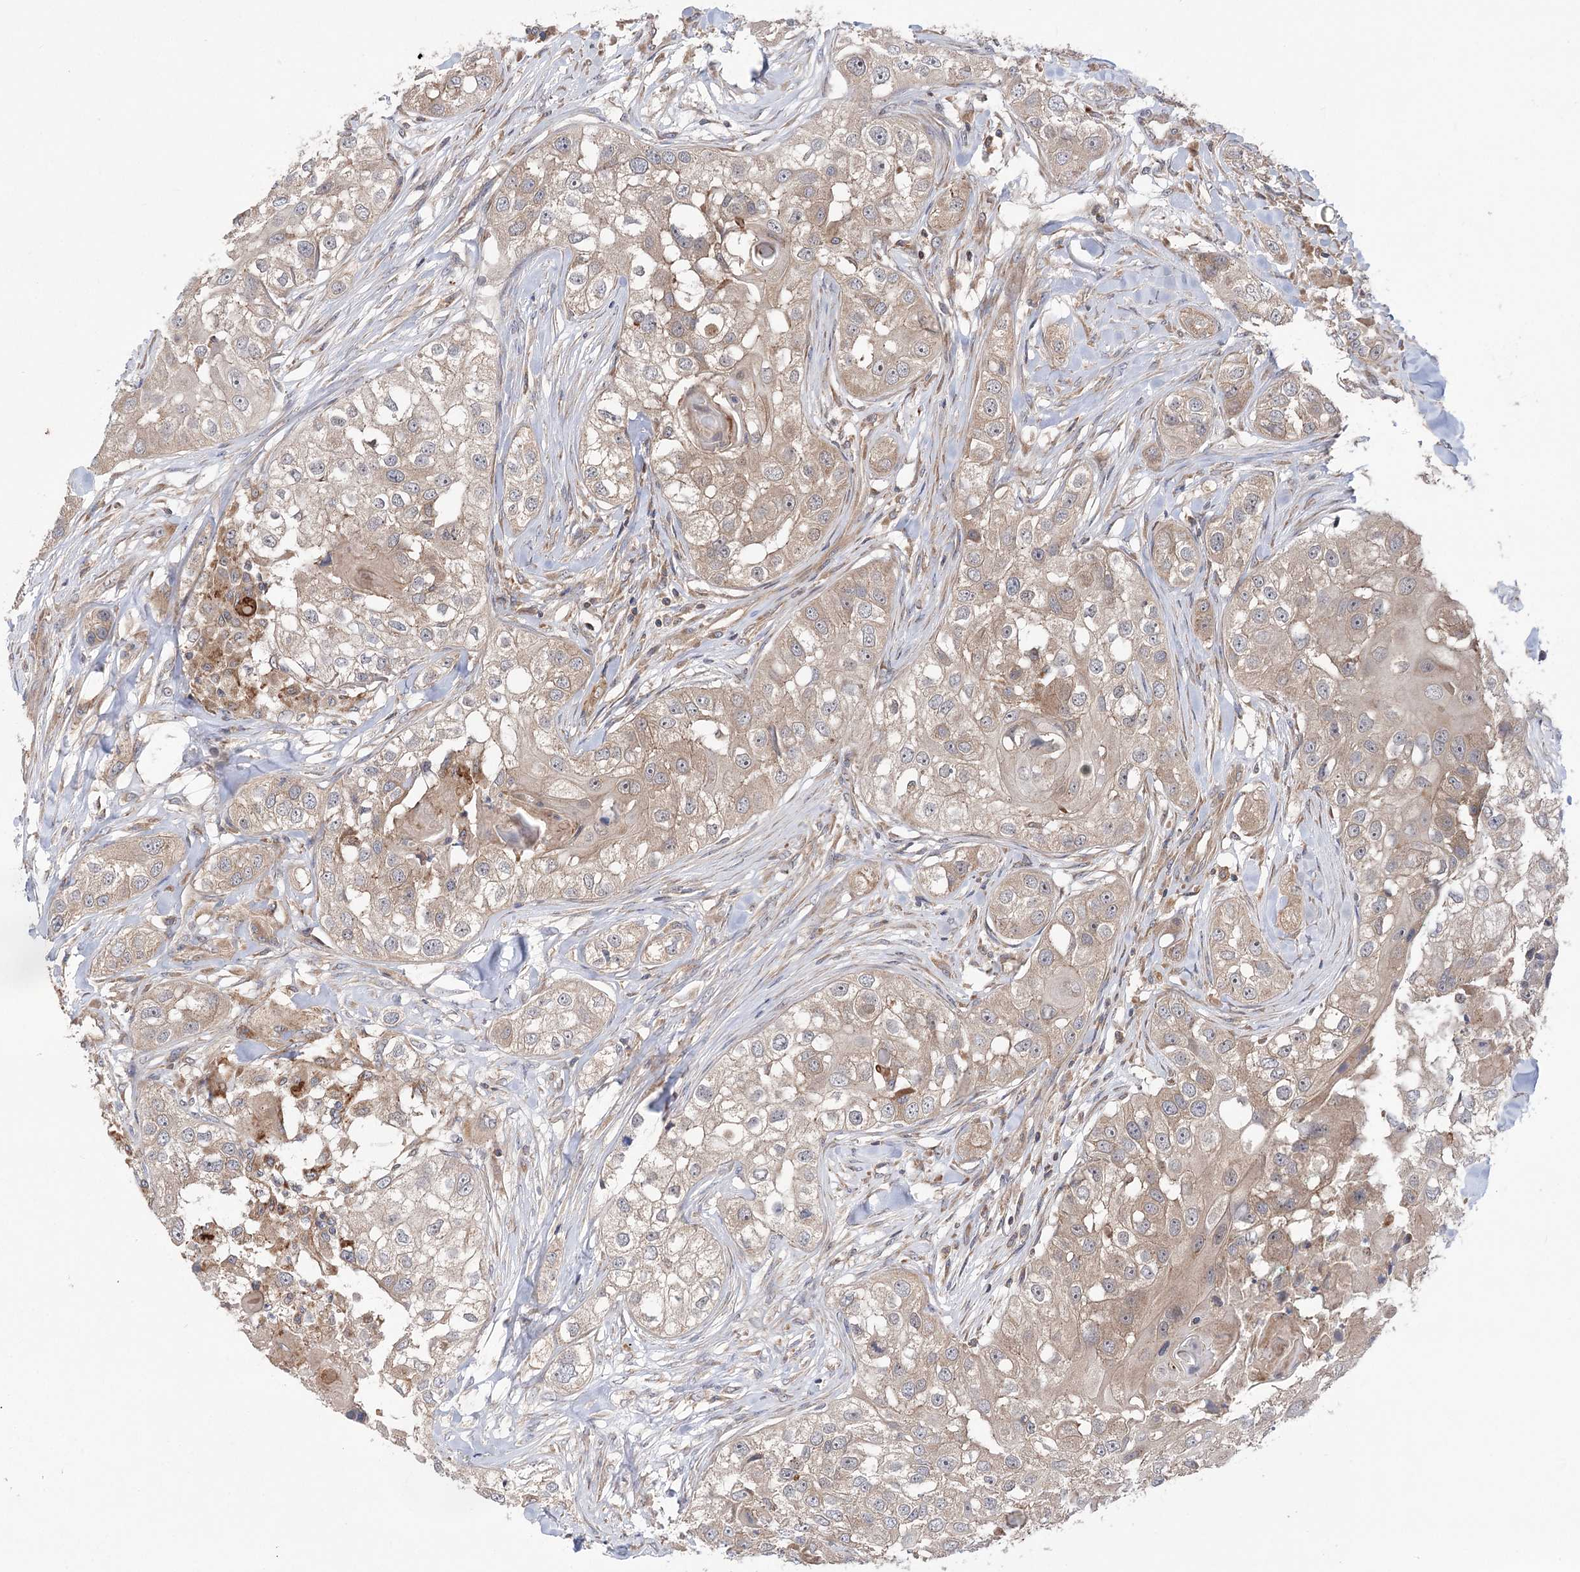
{"staining": {"intensity": "weak", "quantity": ">75%", "location": "cytoplasmic/membranous"}, "tissue": "head and neck cancer", "cell_type": "Tumor cells", "image_type": "cancer", "snomed": [{"axis": "morphology", "description": "Normal tissue, NOS"}, {"axis": "morphology", "description": "Squamous cell carcinoma, NOS"}, {"axis": "topography", "description": "Skeletal muscle"}, {"axis": "topography", "description": "Head-Neck"}], "caption": "Immunohistochemistry photomicrograph of neoplastic tissue: head and neck cancer (squamous cell carcinoma) stained using immunohistochemistry displays low levels of weak protein expression localized specifically in the cytoplasmic/membranous of tumor cells, appearing as a cytoplasmic/membranous brown color.", "gene": "VPS37B", "patient": {"sex": "male", "age": 51}}